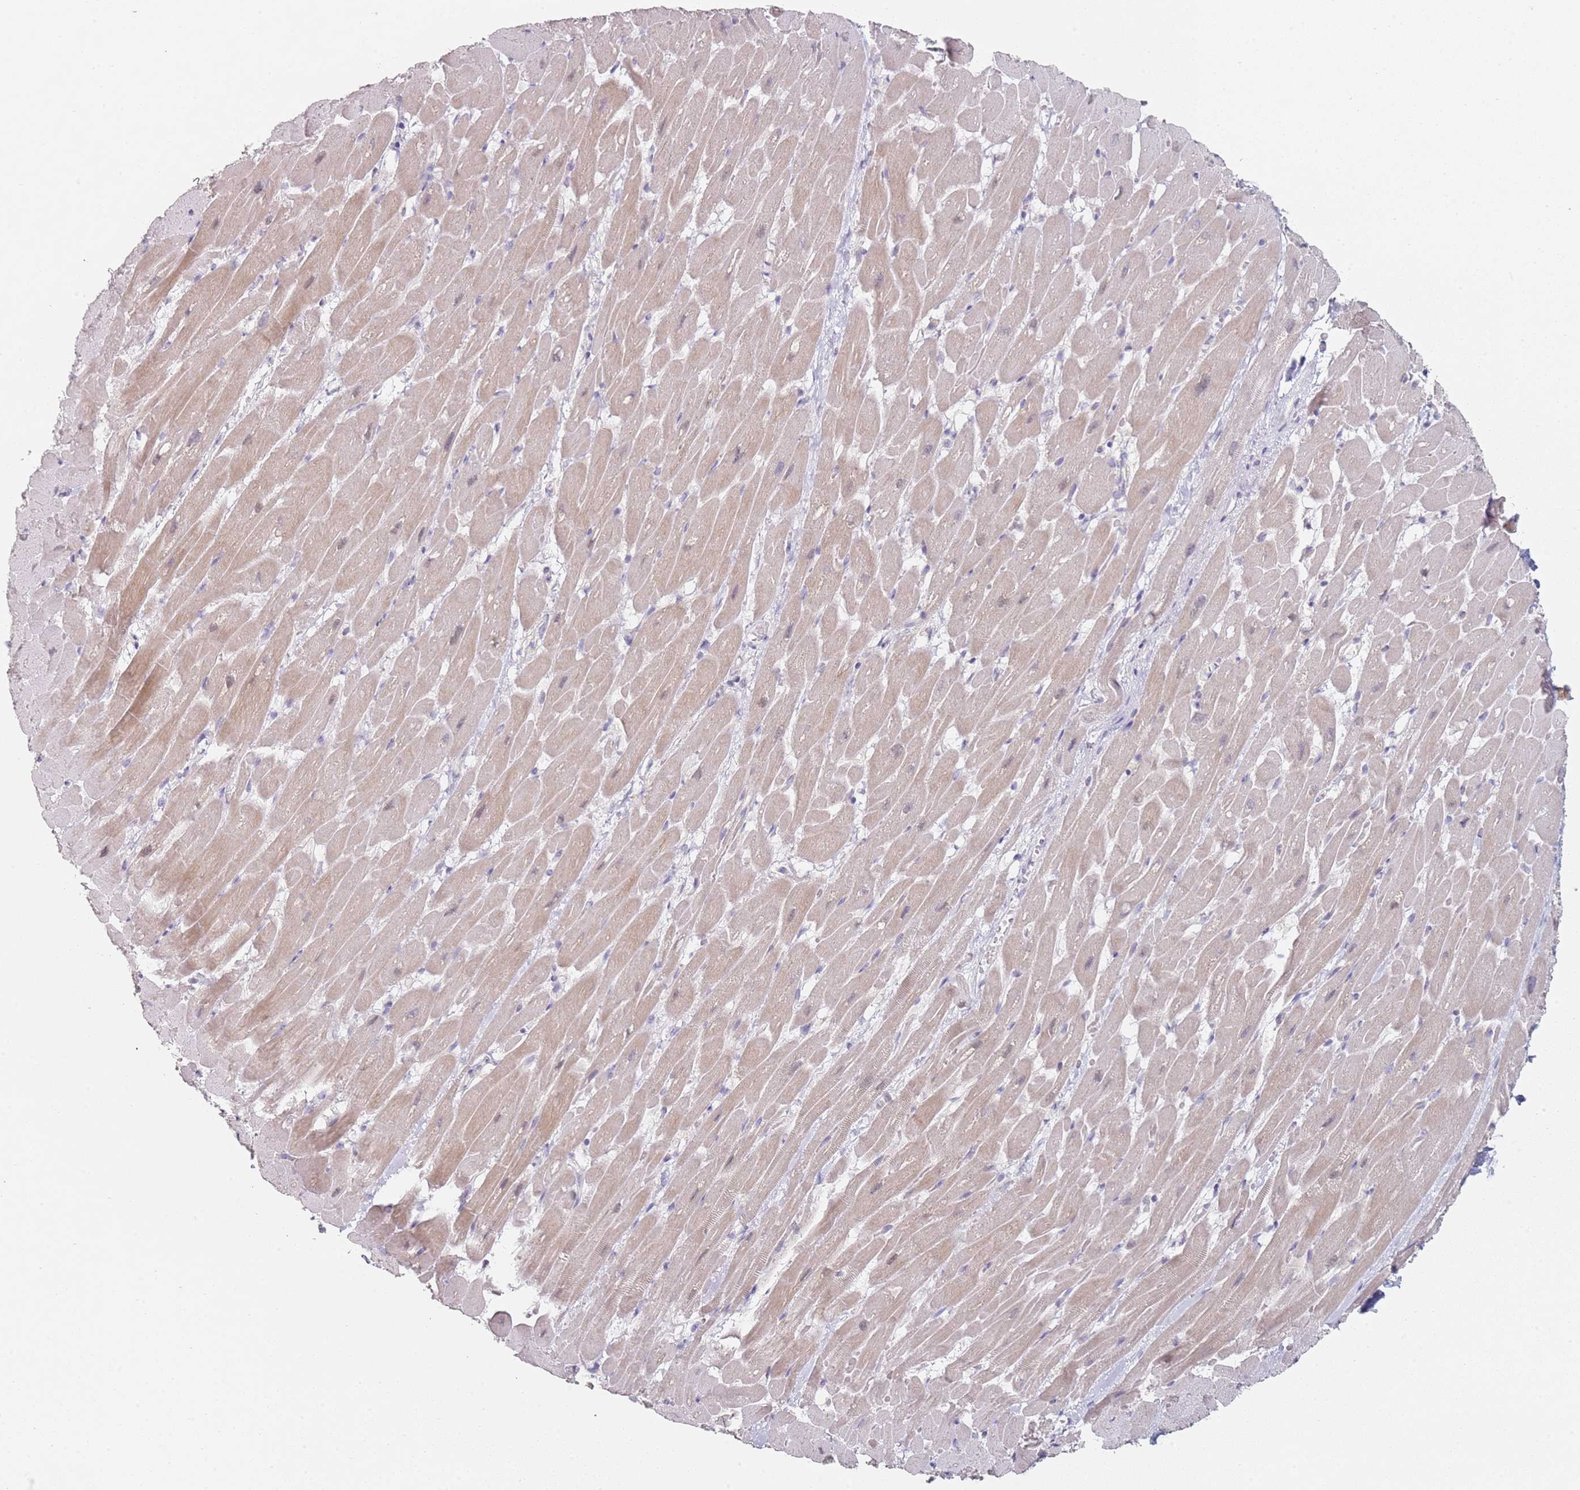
{"staining": {"intensity": "moderate", "quantity": "<25%", "location": "cytoplasmic/membranous"}, "tissue": "heart muscle", "cell_type": "Cardiomyocytes", "image_type": "normal", "snomed": [{"axis": "morphology", "description": "Normal tissue, NOS"}, {"axis": "topography", "description": "Heart"}], "caption": "Immunohistochemistry (IHC) (DAB) staining of unremarkable human heart muscle exhibits moderate cytoplasmic/membranous protein staining in about <25% of cardiomyocytes.", "gene": "DNAH11", "patient": {"sex": "male", "age": 37}}